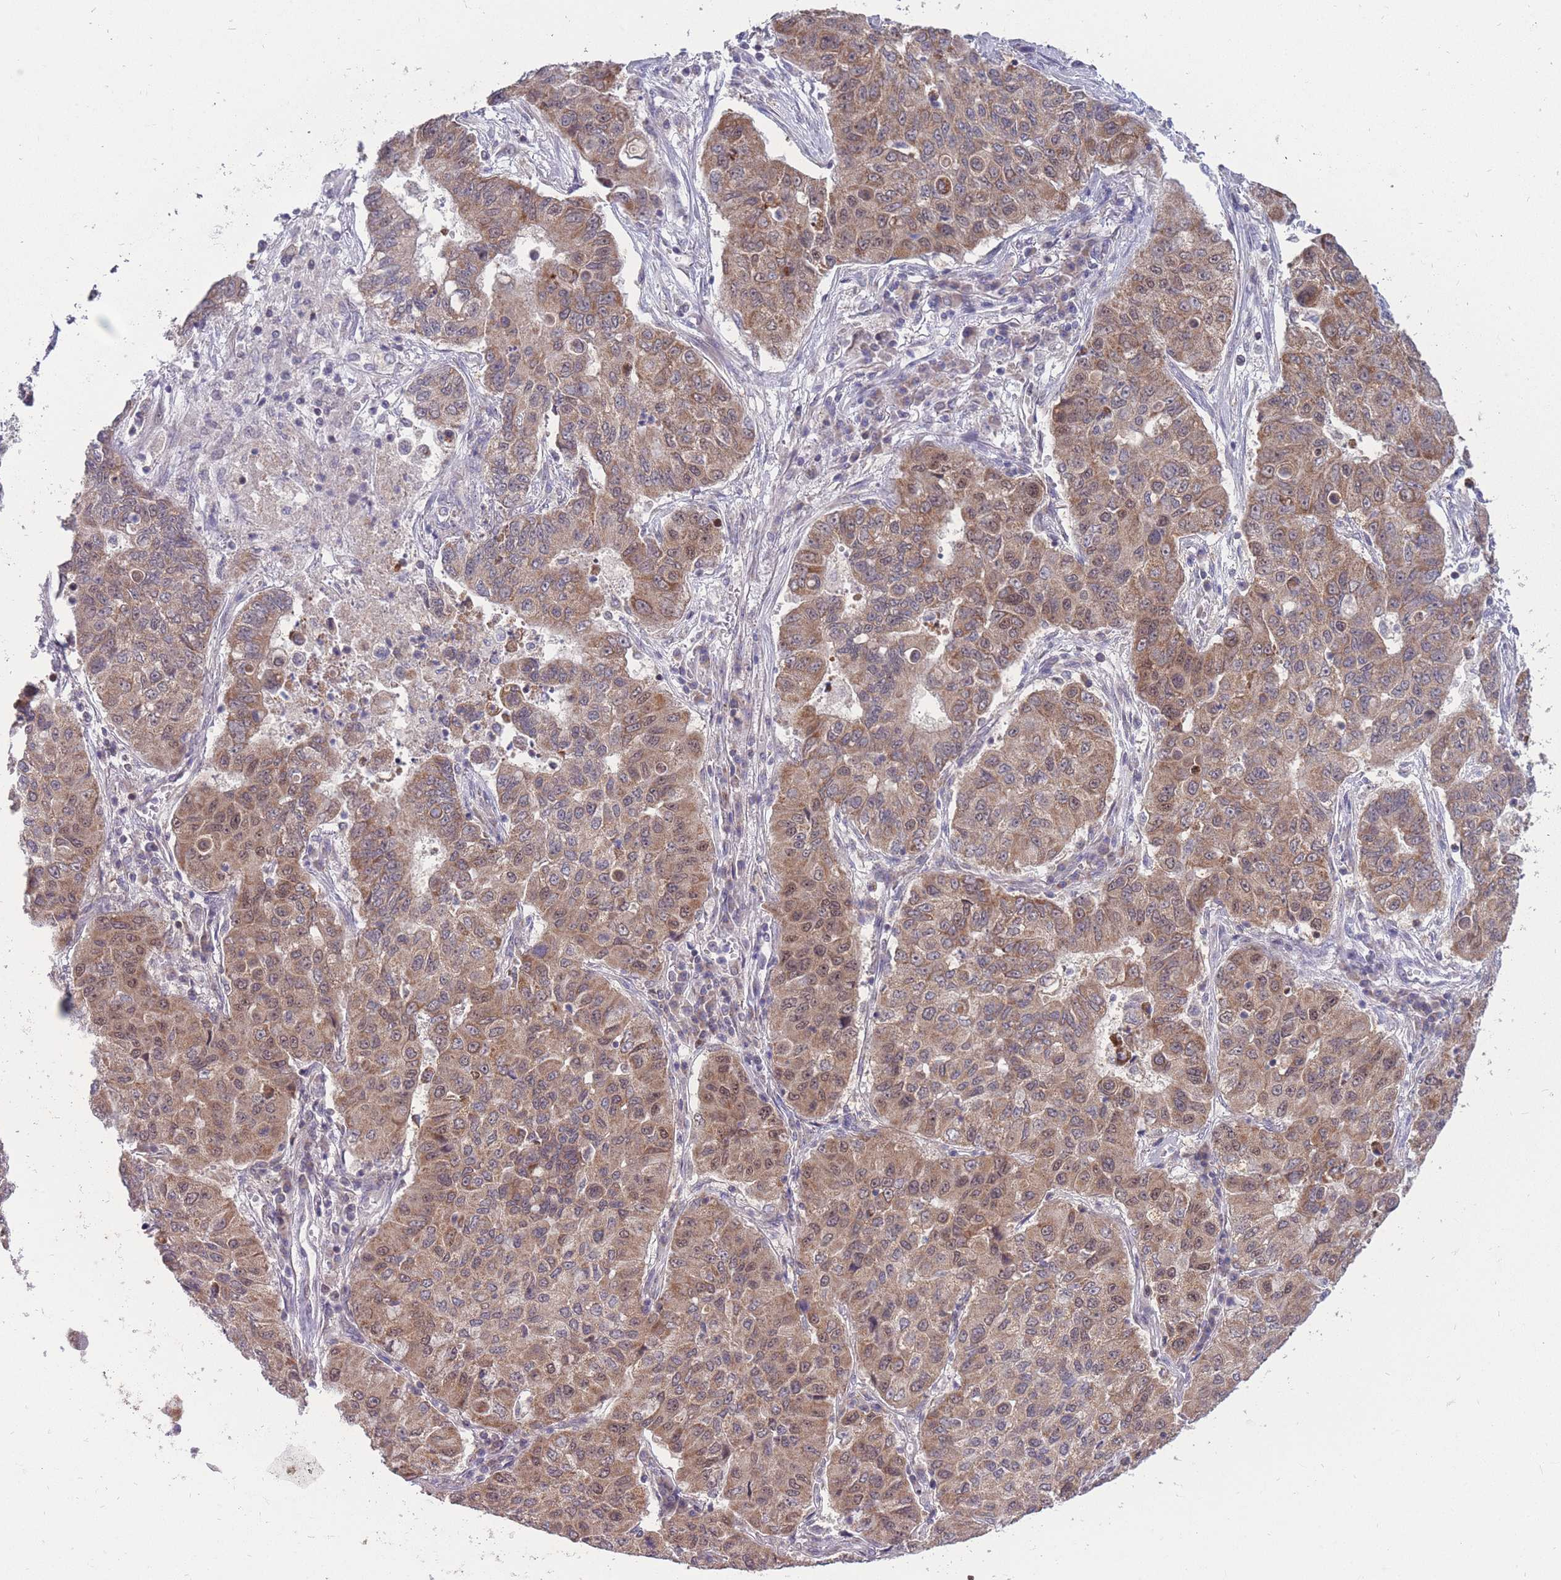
{"staining": {"intensity": "moderate", "quantity": ">75%", "location": "cytoplasmic/membranous,nuclear"}, "tissue": "lung cancer", "cell_type": "Tumor cells", "image_type": "cancer", "snomed": [{"axis": "morphology", "description": "Squamous cell carcinoma, NOS"}, {"axis": "topography", "description": "Lung"}], "caption": "Brown immunohistochemical staining in human lung cancer (squamous cell carcinoma) exhibits moderate cytoplasmic/membranous and nuclear expression in approximately >75% of tumor cells.", "gene": "MCIDAS", "patient": {"sex": "male", "age": 74}}